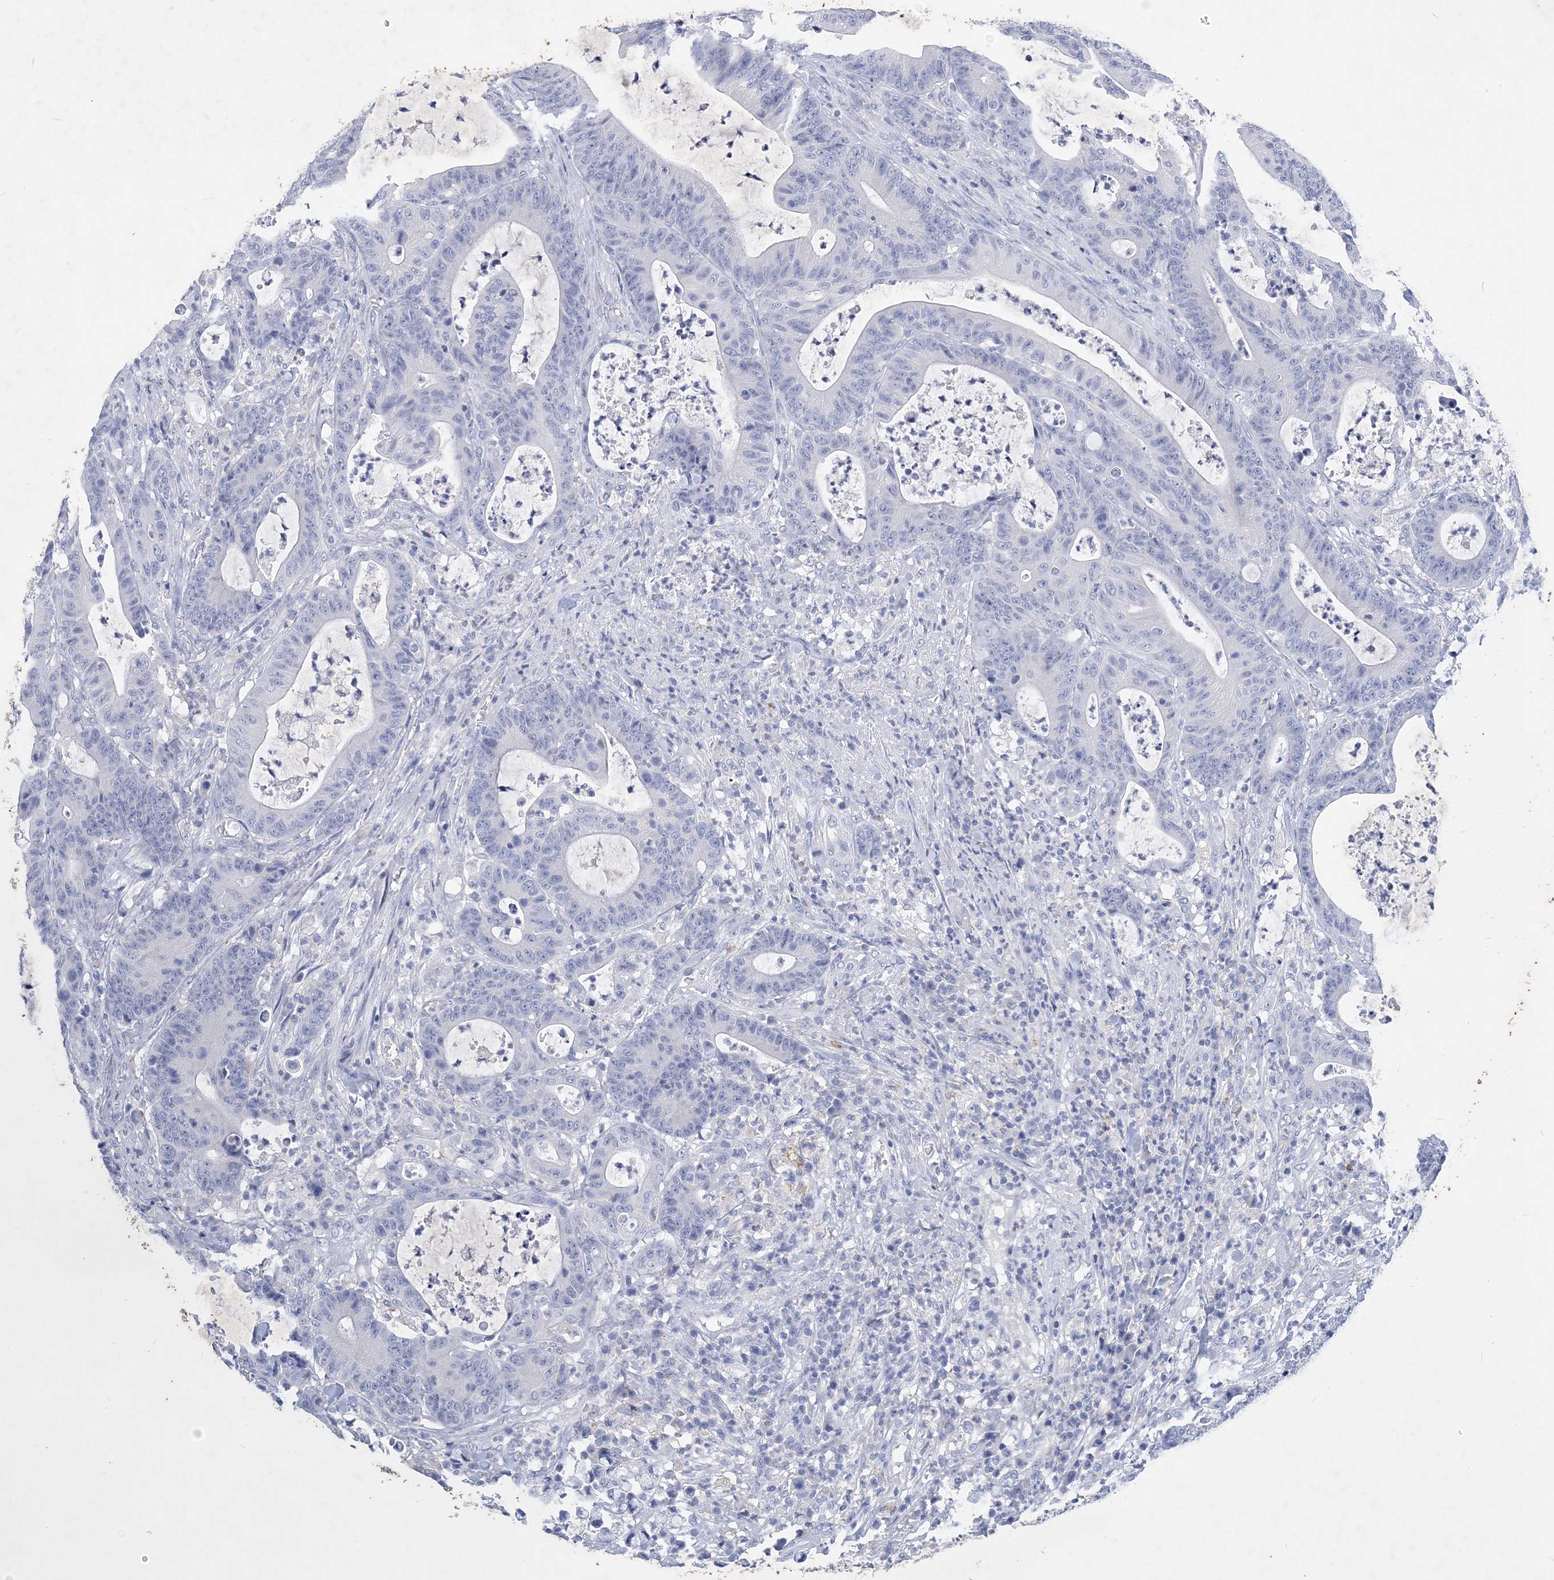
{"staining": {"intensity": "negative", "quantity": "none", "location": "none"}, "tissue": "colorectal cancer", "cell_type": "Tumor cells", "image_type": "cancer", "snomed": [{"axis": "morphology", "description": "Adenocarcinoma, NOS"}, {"axis": "topography", "description": "Colon"}], "caption": "Immunohistochemistry micrograph of neoplastic tissue: colorectal cancer (adenocarcinoma) stained with DAB shows no significant protein staining in tumor cells.", "gene": "COPS8", "patient": {"sex": "female", "age": 84}}